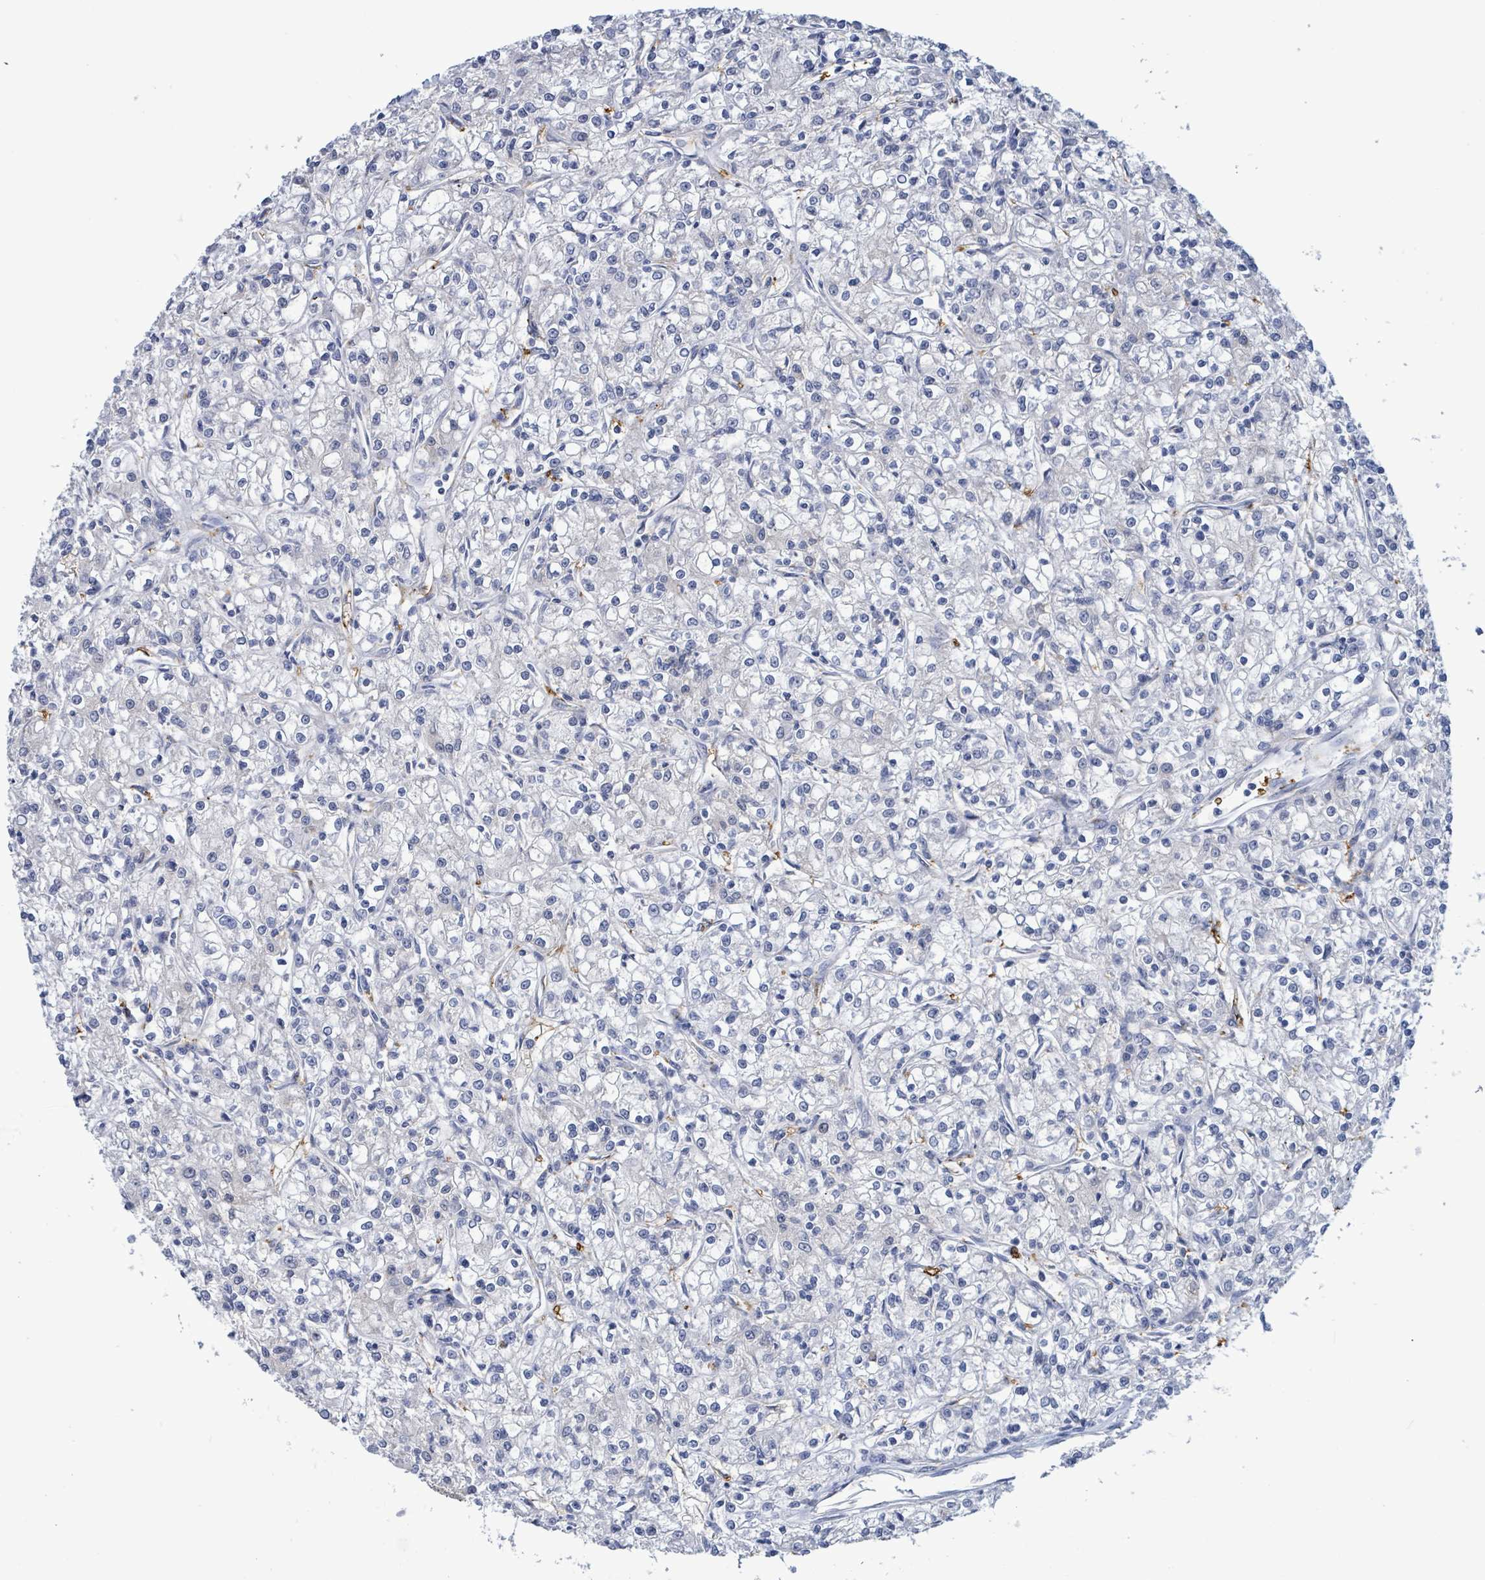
{"staining": {"intensity": "negative", "quantity": "none", "location": "none"}, "tissue": "renal cancer", "cell_type": "Tumor cells", "image_type": "cancer", "snomed": [{"axis": "morphology", "description": "Adenocarcinoma, NOS"}, {"axis": "topography", "description": "Kidney"}], "caption": "The immunohistochemistry (IHC) photomicrograph has no significant positivity in tumor cells of renal adenocarcinoma tissue.", "gene": "PRKRIP1", "patient": {"sex": "female", "age": 59}}